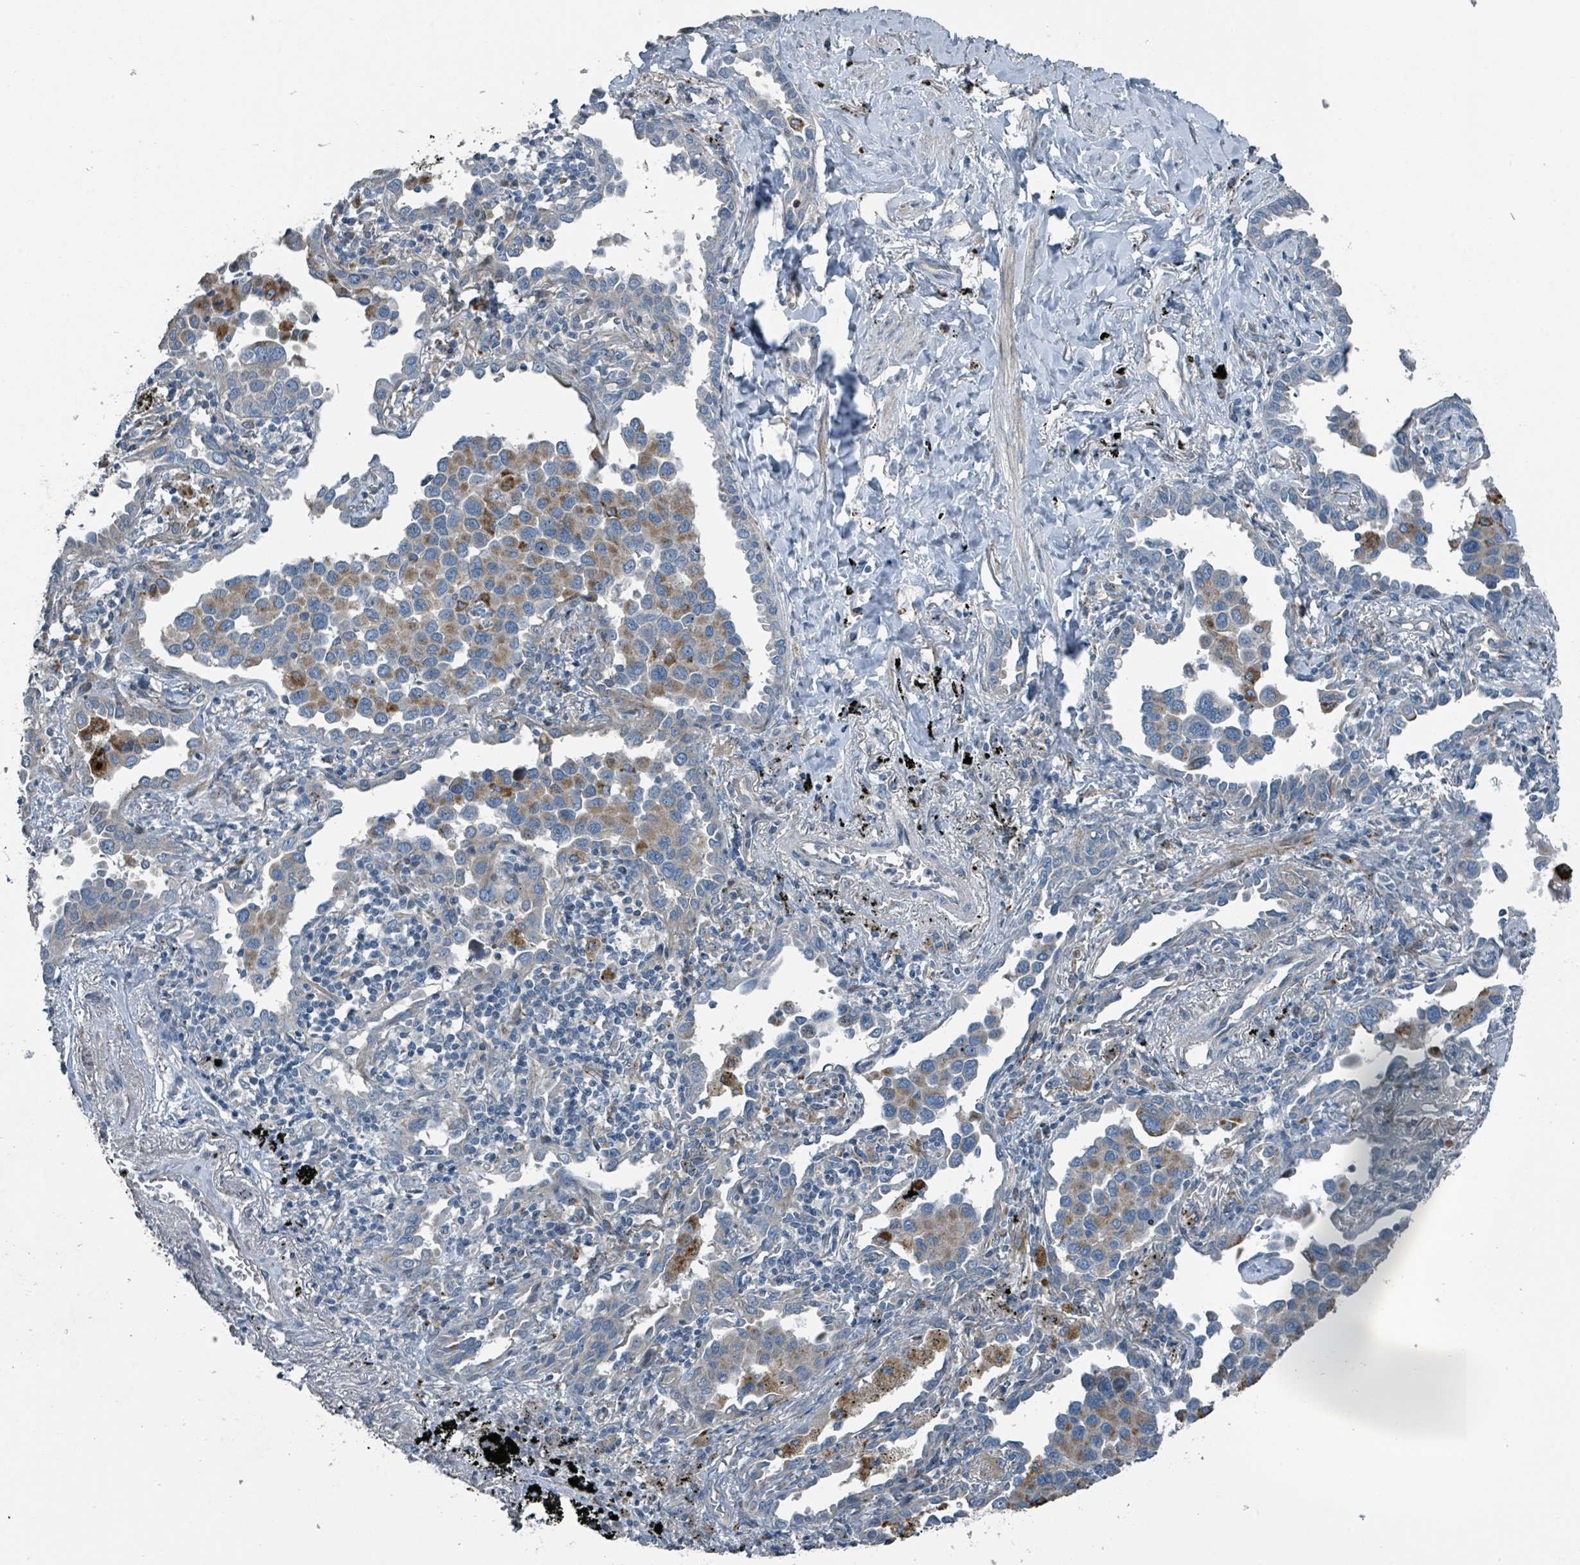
{"staining": {"intensity": "moderate", "quantity": "<25%", "location": "cytoplasmic/membranous"}, "tissue": "lung cancer", "cell_type": "Tumor cells", "image_type": "cancer", "snomed": [{"axis": "morphology", "description": "Adenocarcinoma, NOS"}, {"axis": "topography", "description": "Lung"}], "caption": "Adenocarcinoma (lung) stained for a protein (brown) reveals moderate cytoplasmic/membranous positive positivity in approximately <25% of tumor cells.", "gene": "DIPK2A", "patient": {"sex": "male", "age": 67}}